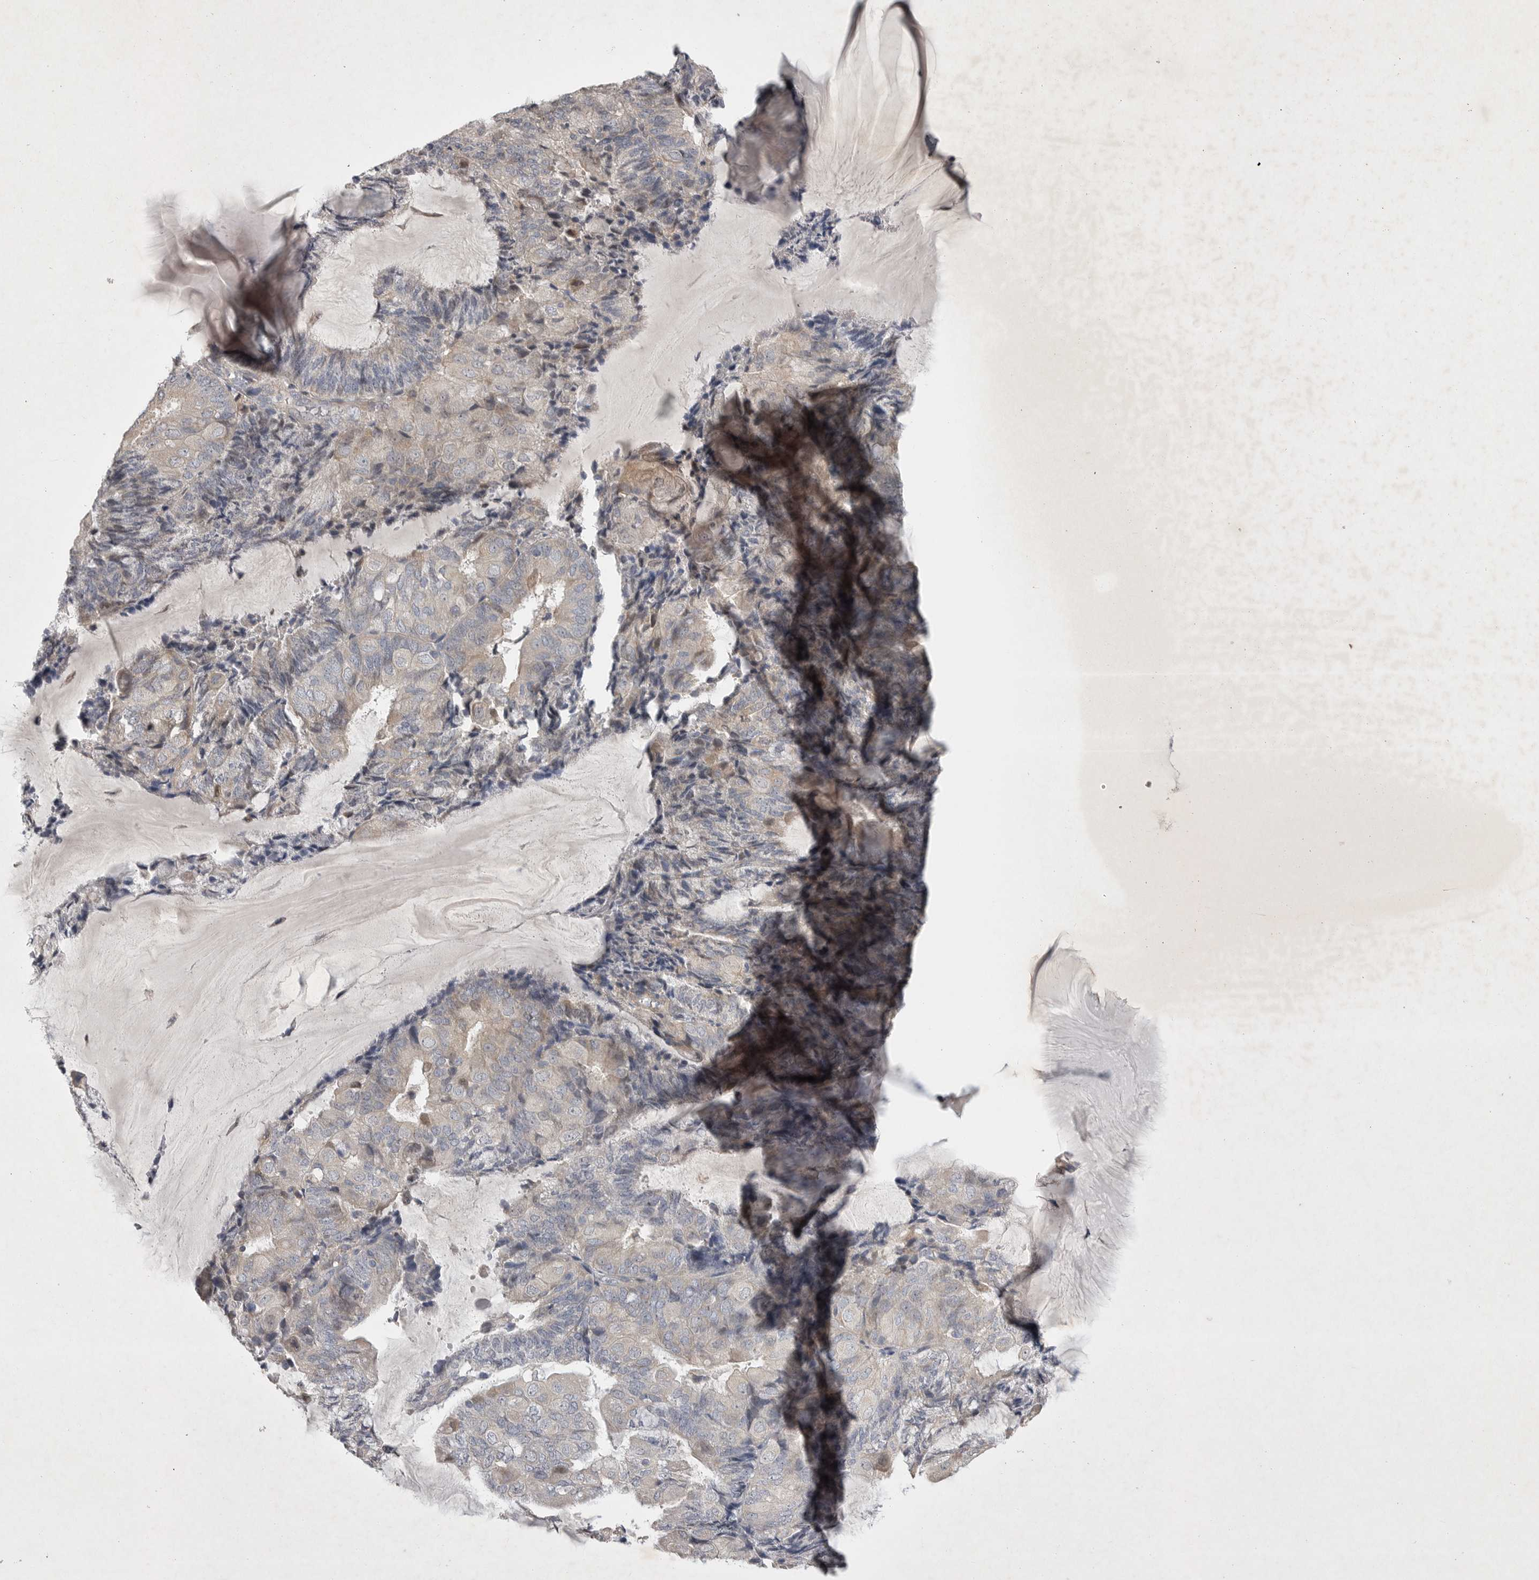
{"staining": {"intensity": "negative", "quantity": "none", "location": "none"}, "tissue": "endometrial cancer", "cell_type": "Tumor cells", "image_type": "cancer", "snomed": [{"axis": "morphology", "description": "Adenocarcinoma, NOS"}, {"axis": "topography", "description": "Endometrium"}], "caption": "There is no significant expression in tumor cells of endometrial cancer.", "gene": "EDEM3", "patient": {"sex": "female", "age": 81}}